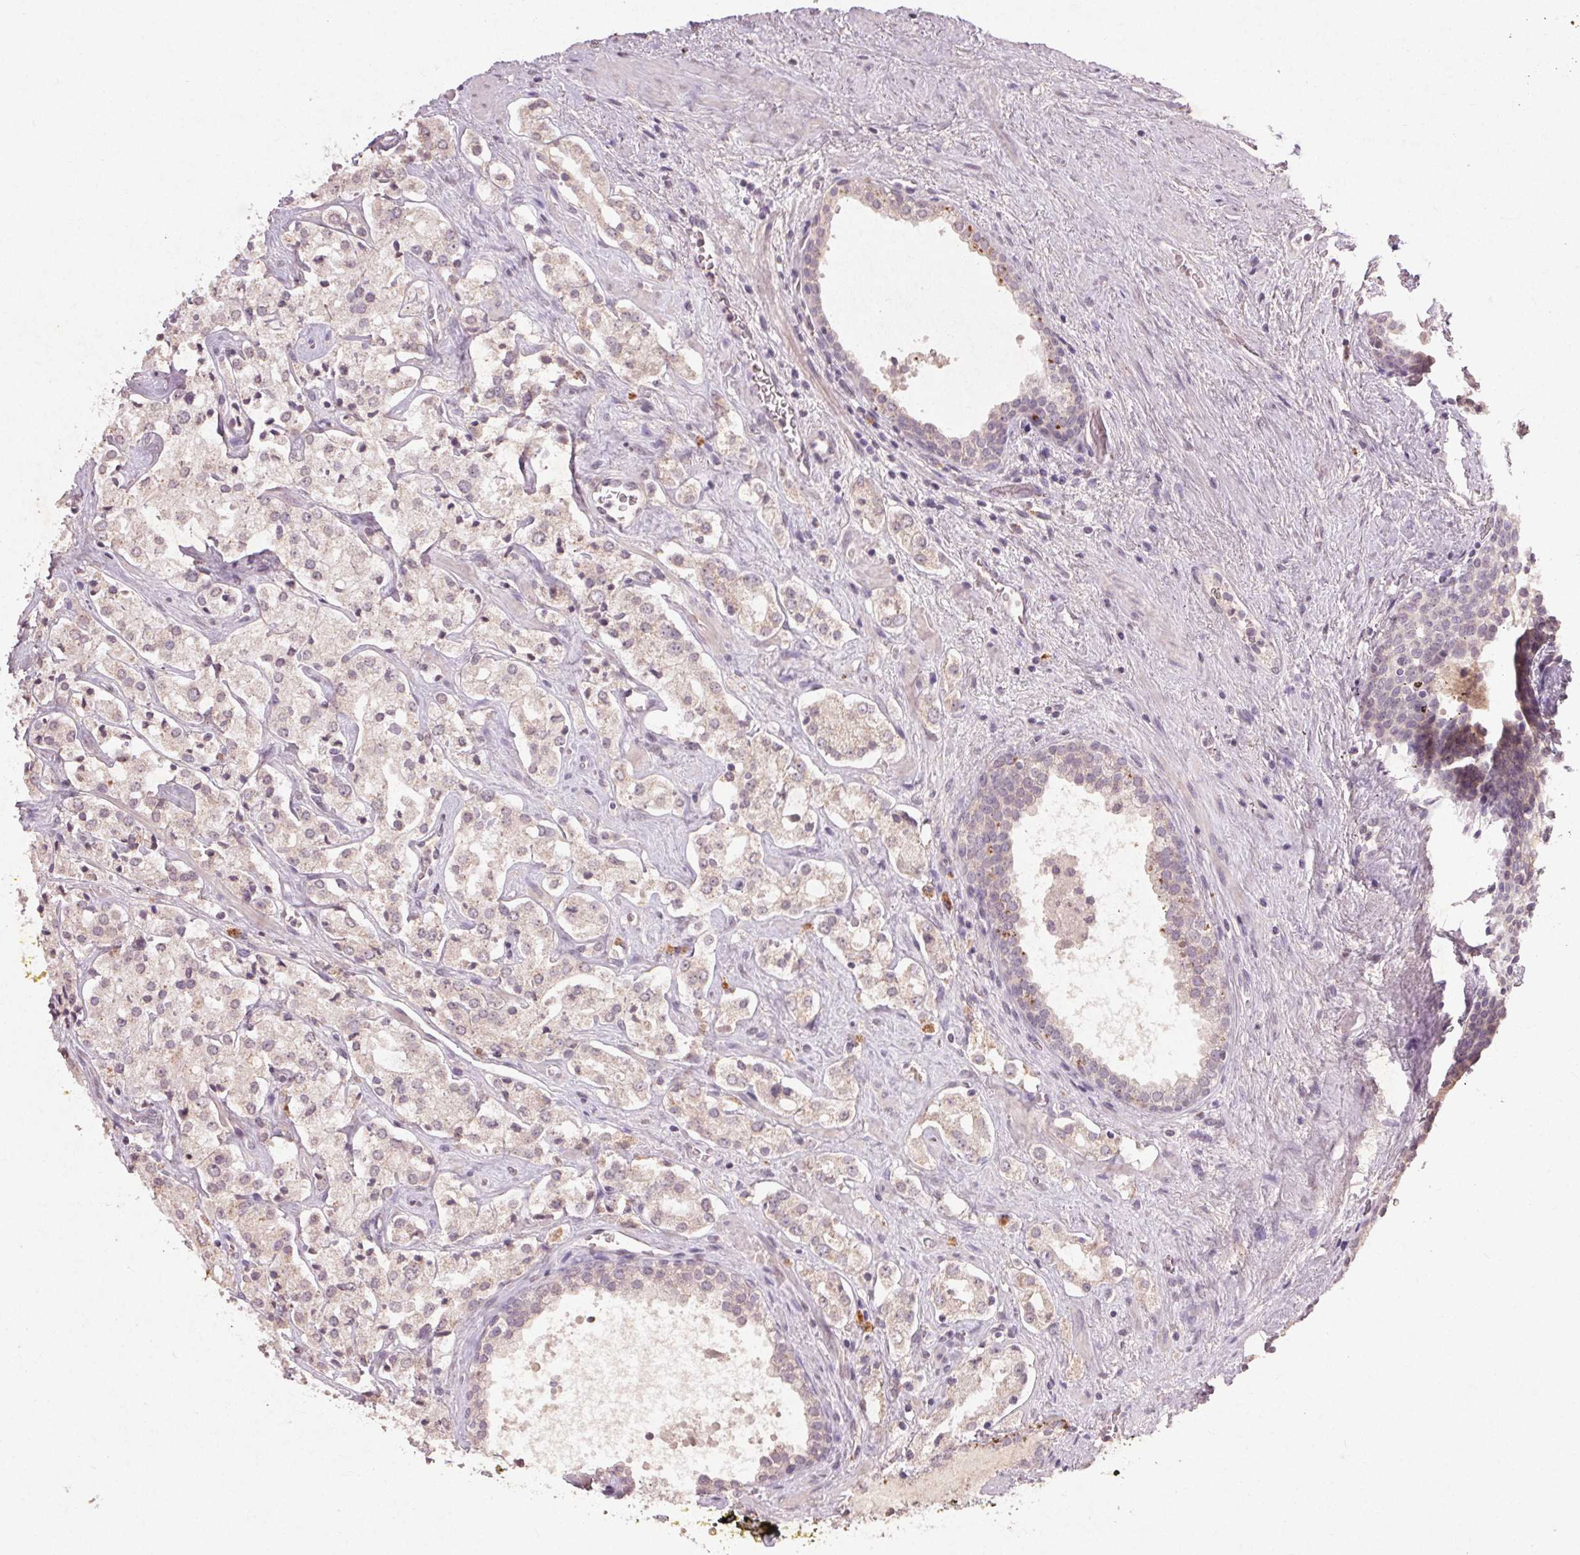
{"staining": {"intensity": "negative", "quantity": "none", "location": "none"}, "tissue": "prostate cancer", "cell_type": "Tumor cells", "image_type": "cancer", "snomed": [{"axis": "morphology", "description": "Adenocarcinoma, NOS"}, {"axis": "topography", "description": "Prostate"}], "caption": "This is an immunohistochemistry micrograph of human adenocarcinoma (prostate). There is no positivity in tumor cells.", "gene": "KLRC3", "patient": {"sex": "male", "age": 66}}